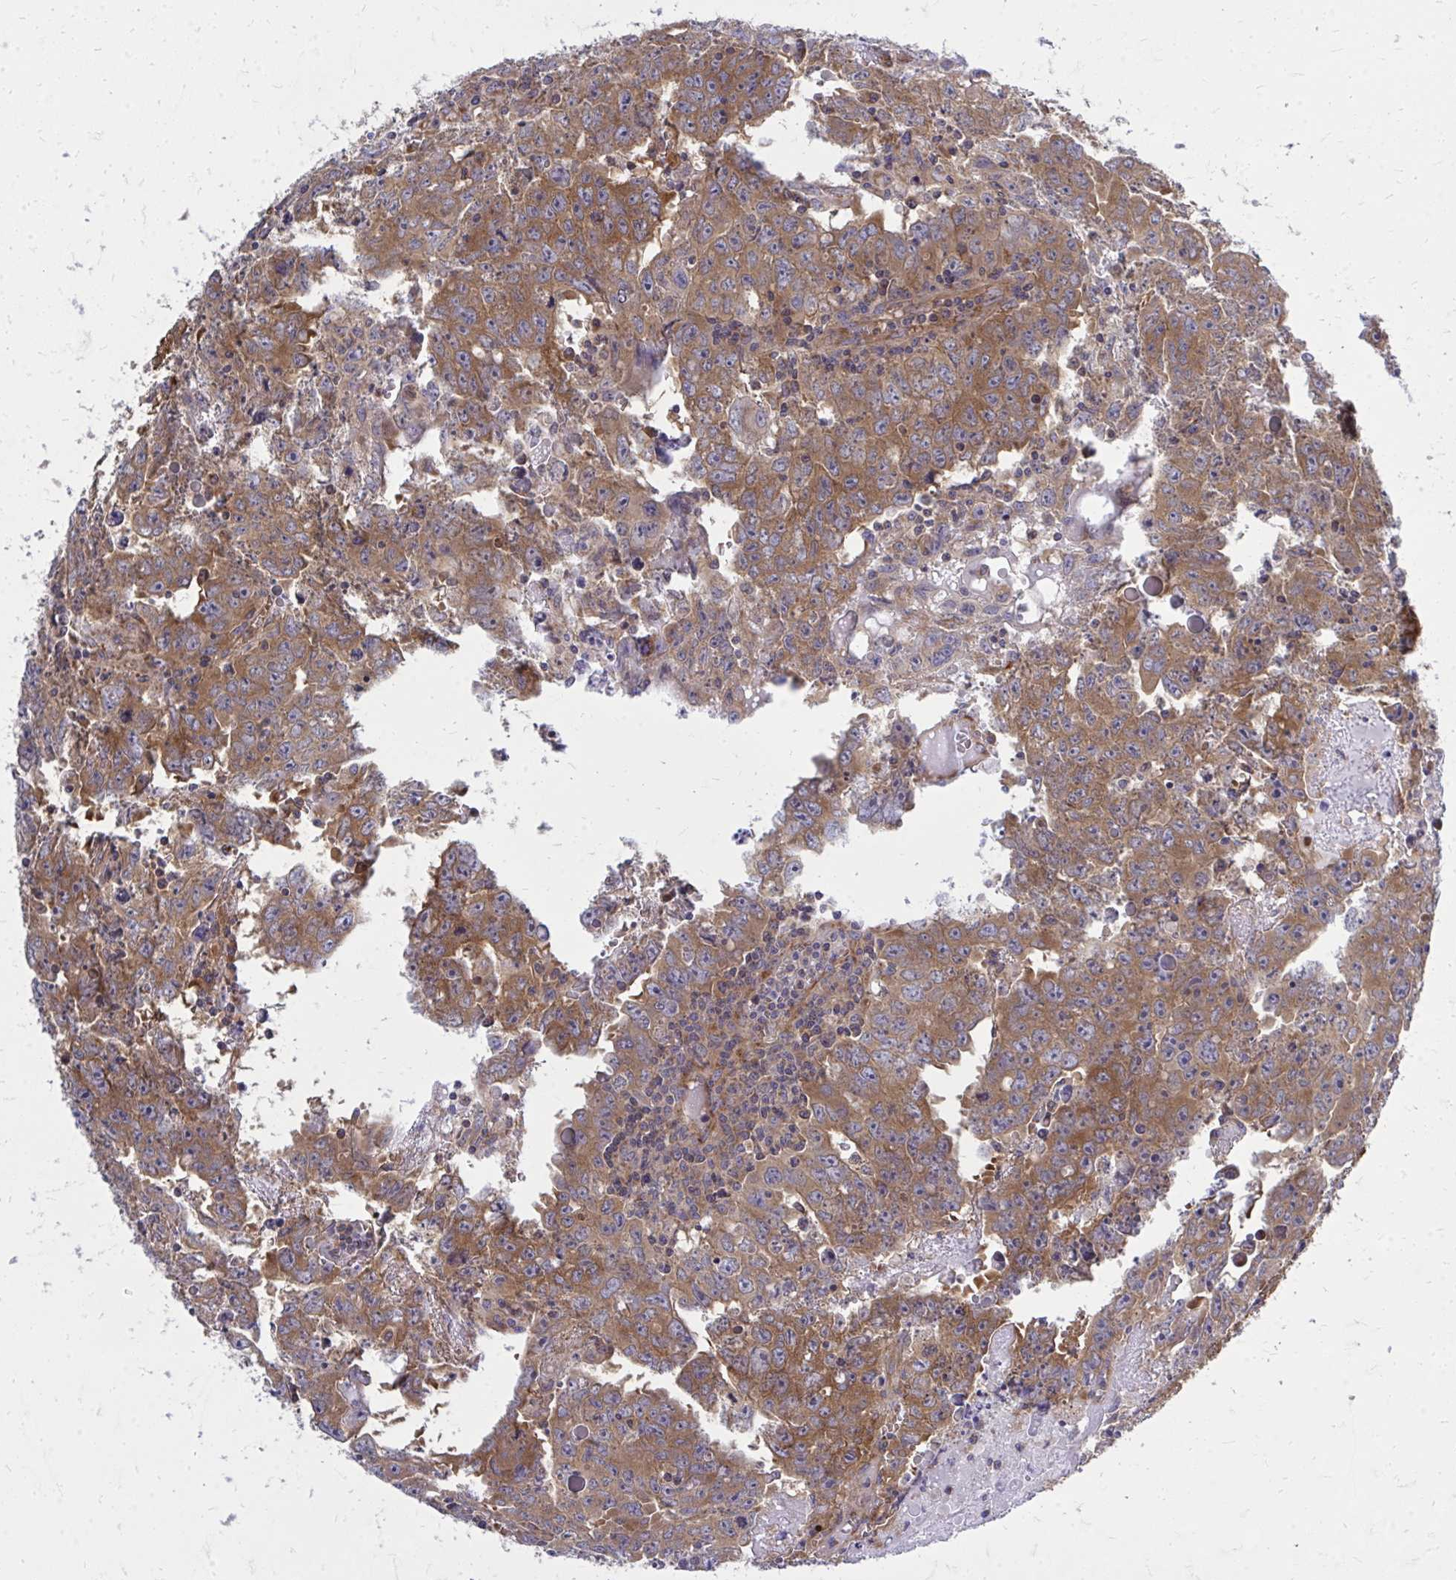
{"staining": {"intensity": "moderate", "quantity": ">75%", "location": "cytoplasmic/membranous"}, "tissue": "testis cancer", "cell_type": "Tumor cells", "image_type": "cancer", "snomed": [{"axis": "morphology", "description": "Carcinoma, Embryonal, NOS"}, {"axis": "topography", "description": "Testis"}], "caption": "Immunohistochemistry (IHC) photomicrograph of neoplastic tissue: testis cancer stained using IHC displays medium levels of moderate protein expression localized specifically in the cytoplasmic/membranous of tumor cells, appearing as a cytoplasmic/membranous brown color.", "gene": "PDK4", "patient": {"sex": "male", "age": 22}}